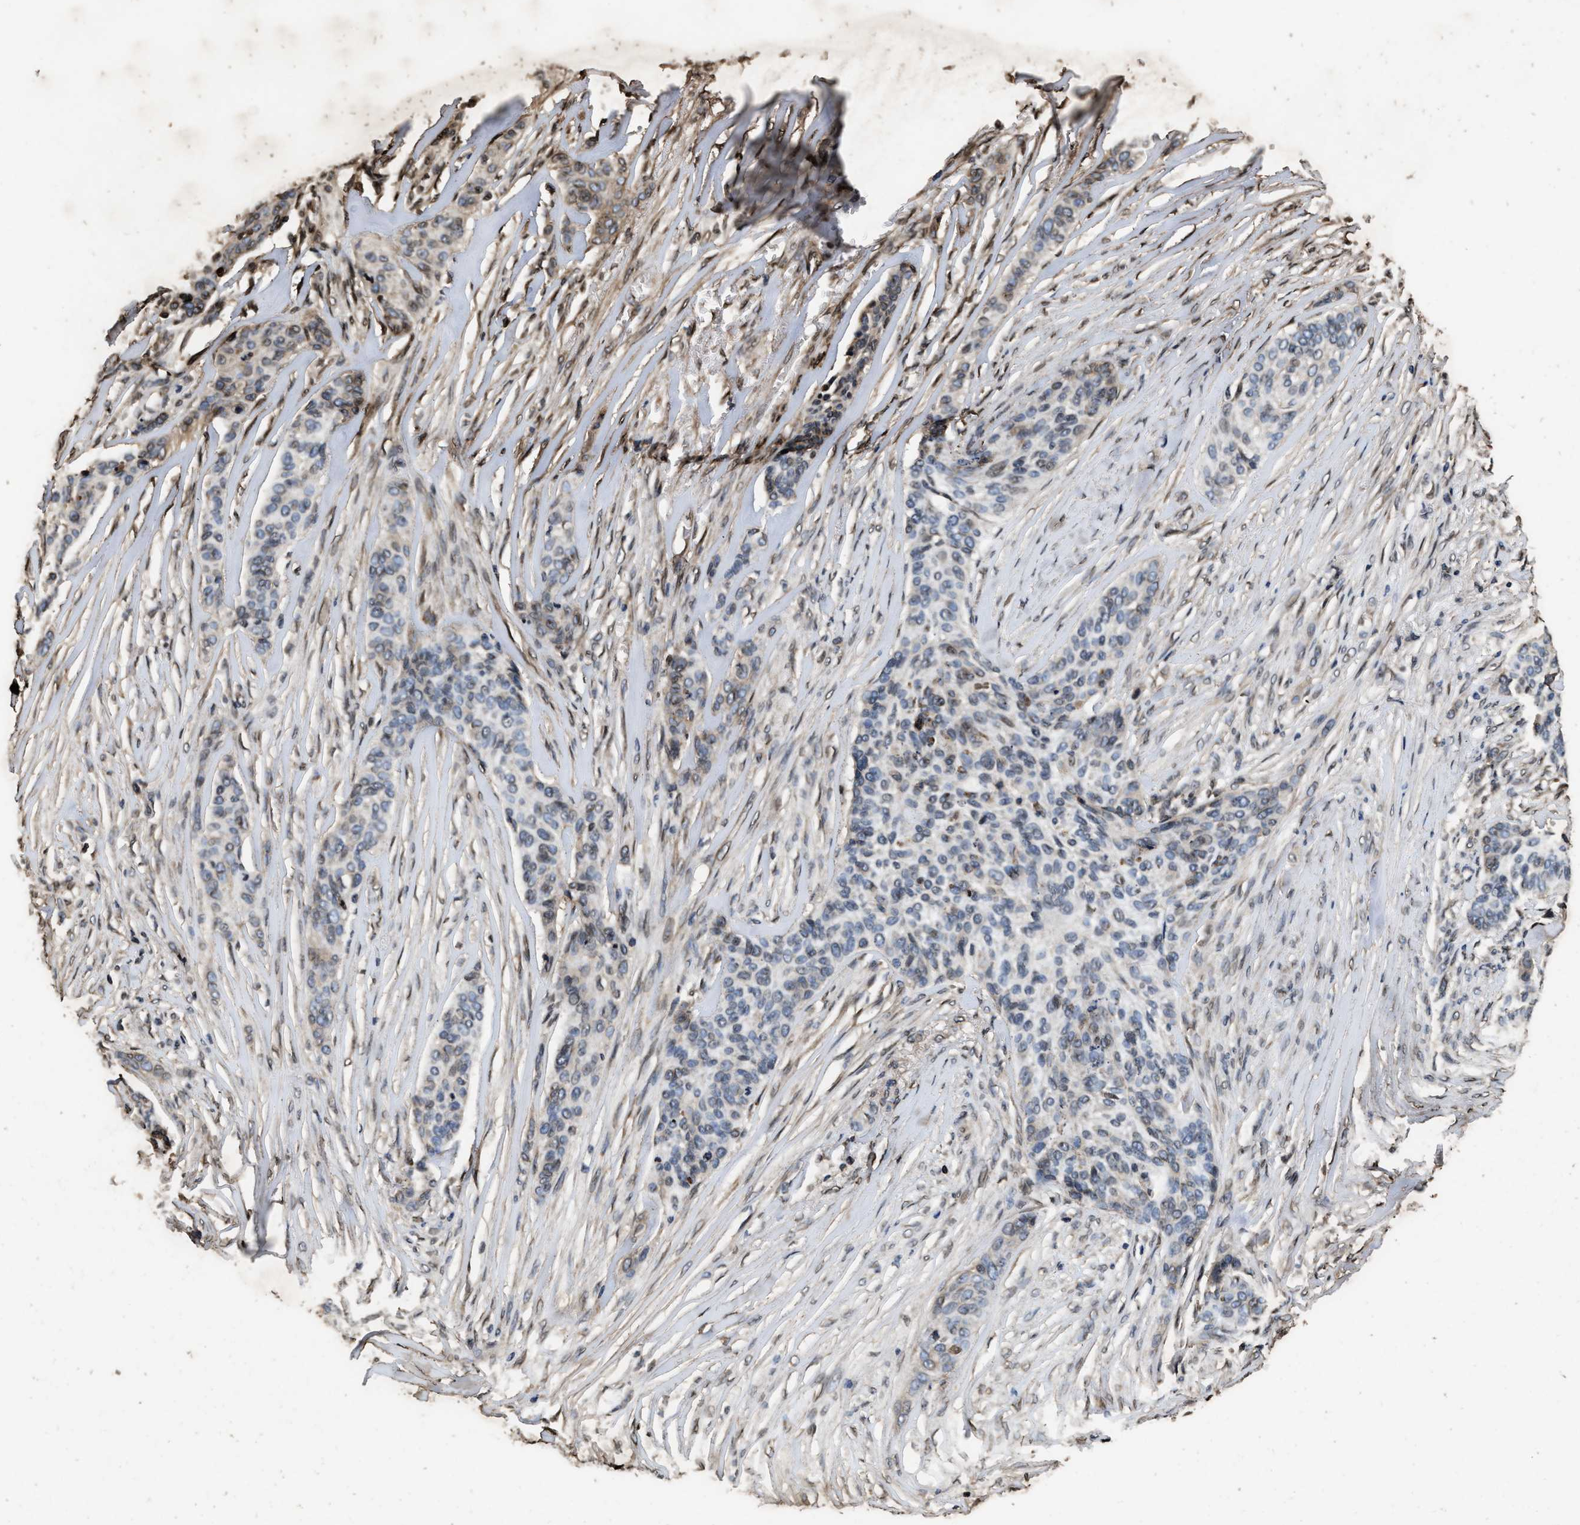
{"staining": {"intensity": "weak", "quantity": "25%-75%", "location": "cytoplasmic/membranous"}, "tissue": "skin cancer", "cell_type": "Tumor cells", "image_type": "cancer", "snomed": [{"axis": "morphology", "description": "Basal cell carcinoma"}, {"axis": "topography", "description": "Skin"}], "caption": "Immunohistochemistry (IHC) of skin cancer (basal cell carcinoma) reveals low levels of weak cytoplasmic/membranous positivity in approximately 25%-75% of tumor cells. The staining is performed using DAB (3,3'-diaminobenzidine) brown chromogen to label protein expression. The nuclei are counter-stained blue using hematoxylin.", "gene": "ACCS", "patient": {"sex": "male", "age": 85}}